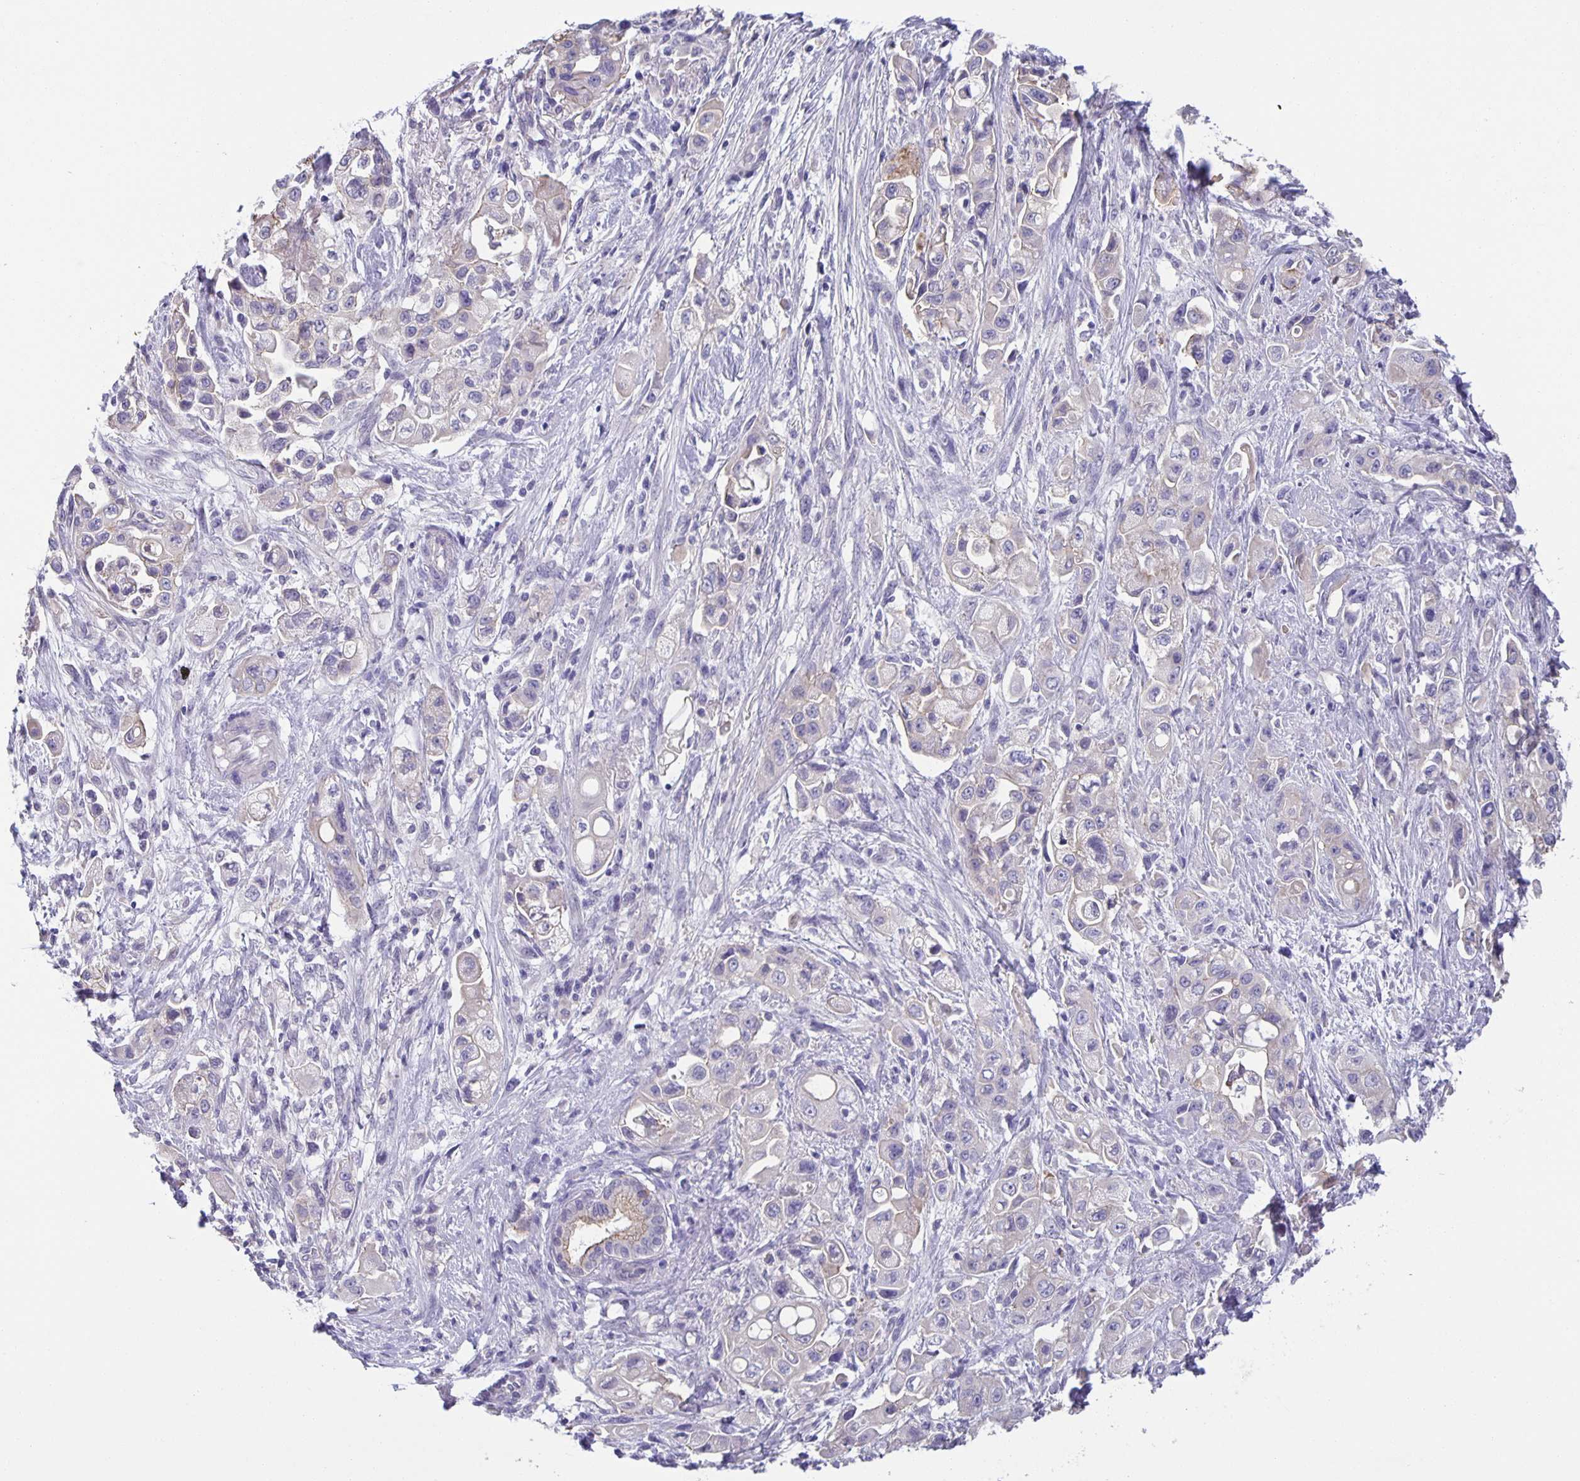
{"staining": {"intensity": "weak", "quantity": "<25%", "location": "cytoplasmic/membranous"}, "tissue": "pancreatic cancer", "cell_type": "Tumor cells", "image_type": "cancer", "snomed": [{"axis": "morphology", "description": "Adenocarcinoma, NOS"}, {"axis": "topography", "description": "Pancreas"}], "caption": "This is a image of immunohistochemistry staining of adenocarcinoma (pancreatic), which shows no staining in tumor cells.", "gene": "PTPN3", "patient": {"sex": "female", "age": 66}}